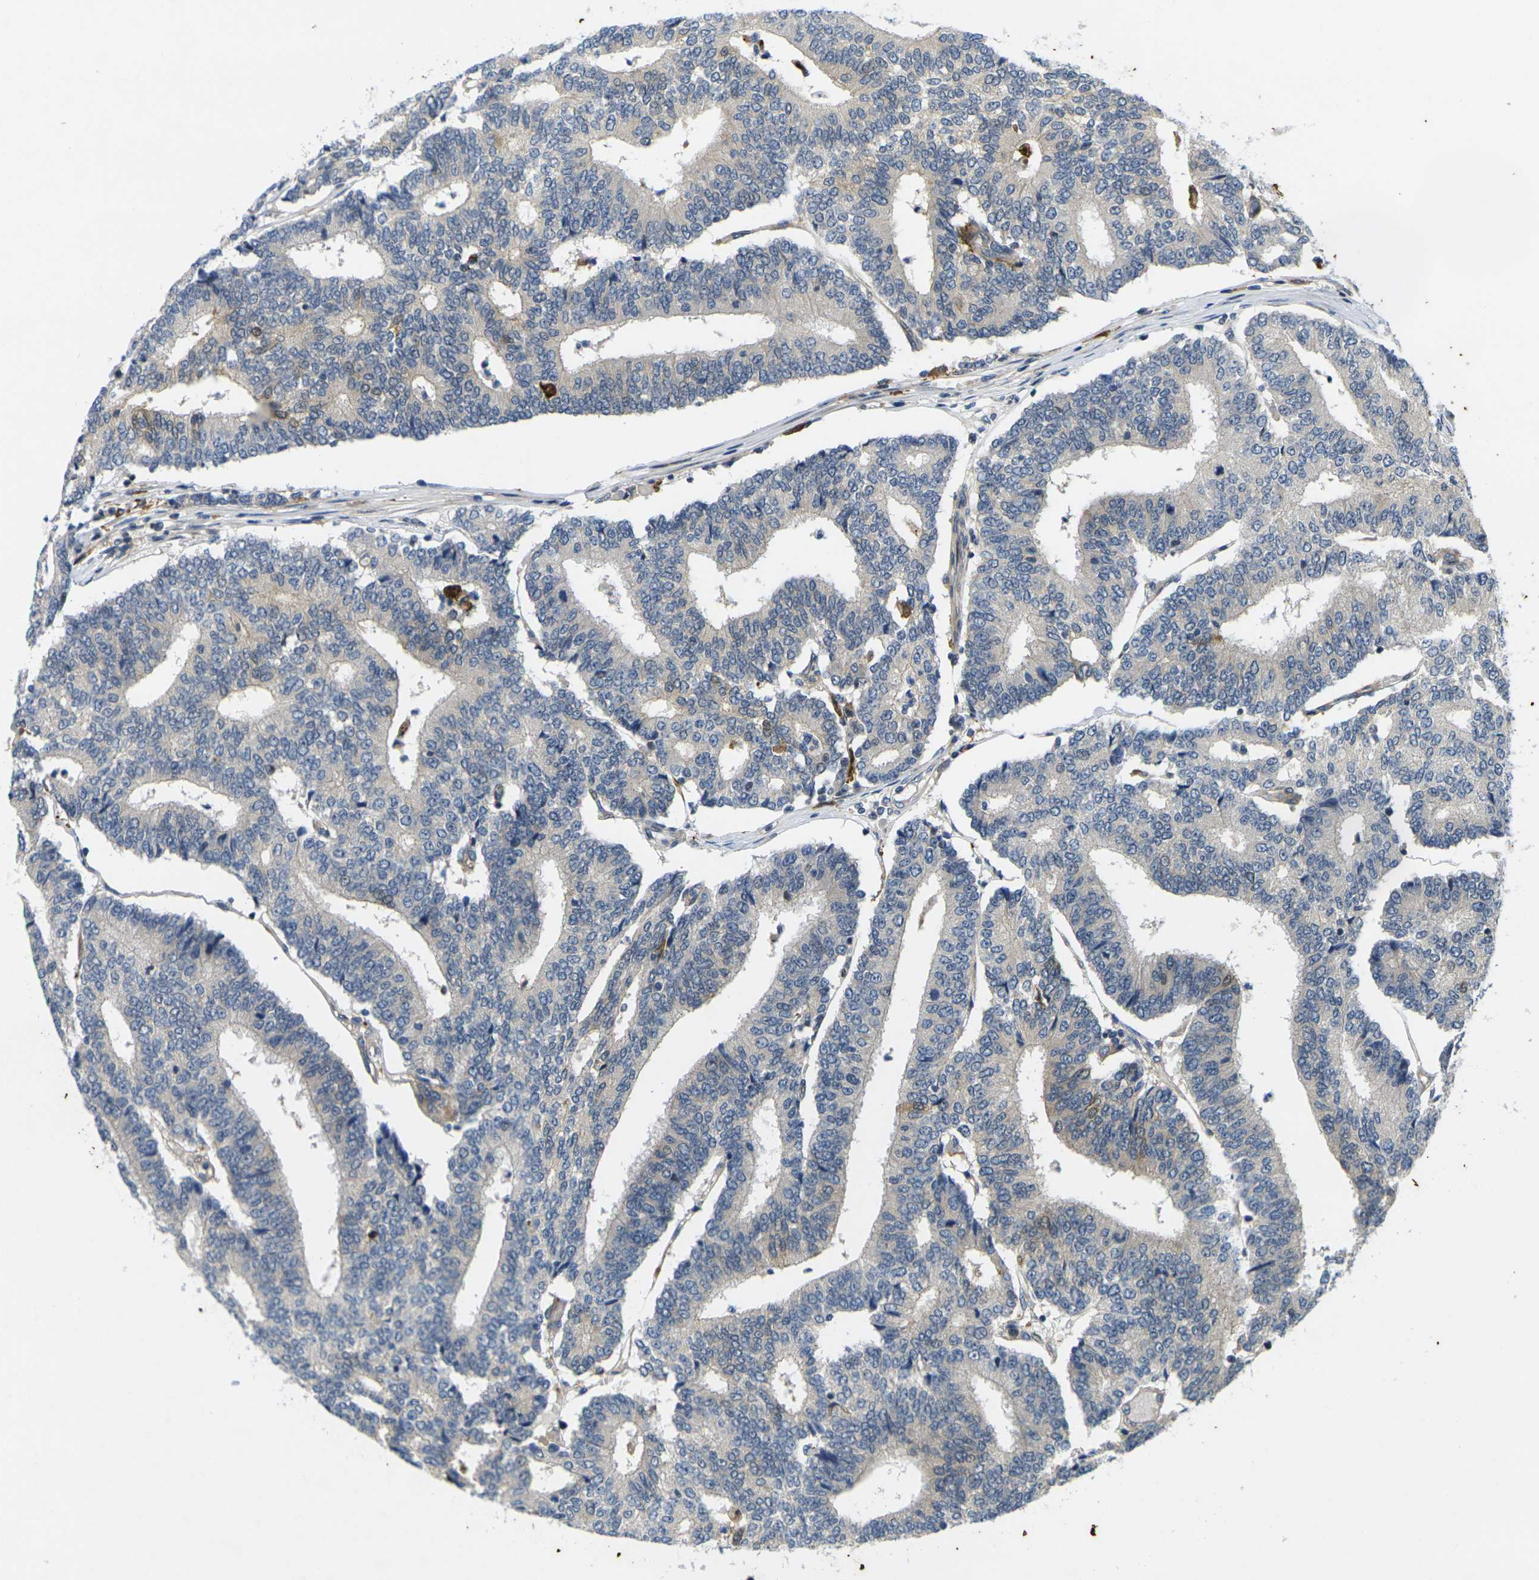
{"staining": {"intensity": "weak", "quantity": "<25%", "location": "cytoplasmic/membranous"}, "tissue": "prostate cancer", "cell_type": "Tumor cells", "image_type": "cancer", "snomed": [{"axis": "morphology", "description": "Normal tissue, NOS"}, {"axis": "morphology", "description": "Adenocarcinoma, High grade"}, {"axis": "topography", "description": "Prostate"}, {"axis": "topography", "description": "Seminal veicle"}], "caption": "Tumor cells are negative for protein expression in human prostate adenocarcinoma (high-grade). The staining is performed using DAB (3,3'-diaminobenzidine) brown chromogen with nuclei counter-stained in using hematoxylin.", "gene": "ROBO2", "patient": {"sex": "male", "age": 55}}